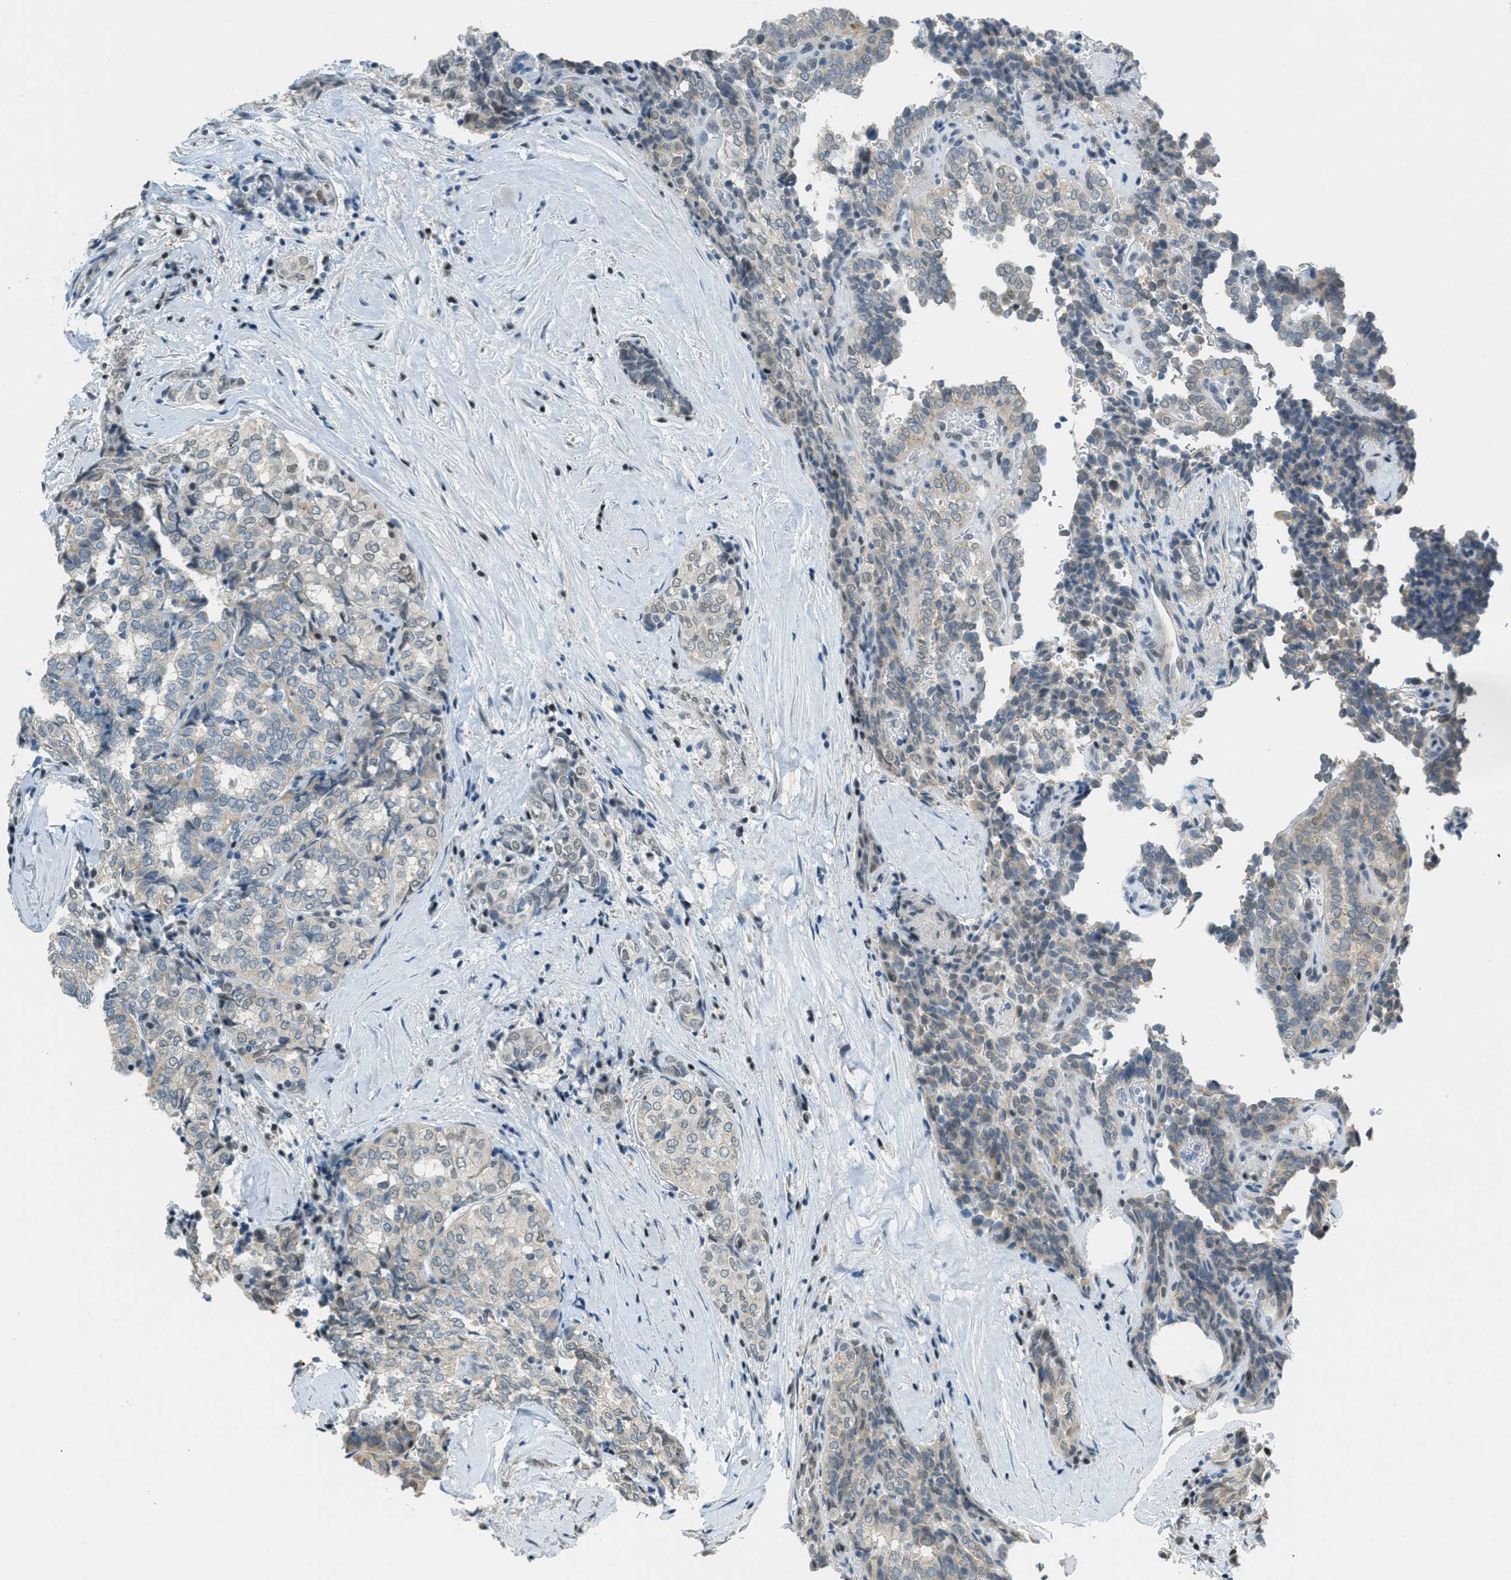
{"staining": {"intensity": "weak", "quantity": "25%-75%", "location": "cytoplasmic/membranous"}, "tissue": "thyroid cancer", "cell_type": "Tumor cells", "image_type": "cancer", "snomed": [{"axis": "morphology", "description": "Normal tissue, NOS"}, {"axis": "morphology", "description": "Papillary adenocarcinoma, NOS"}, {"axis": "topography", "description": "Thyroid gland"}], "caption": "Thyroid cancer stained with a brown dye demonstrates weak cytoplasmic/membranous positive positivity in approximately 25%-75% of tumor cells.", "gene": "TCF3", "patient": {"sex": "female", "age": 30}}